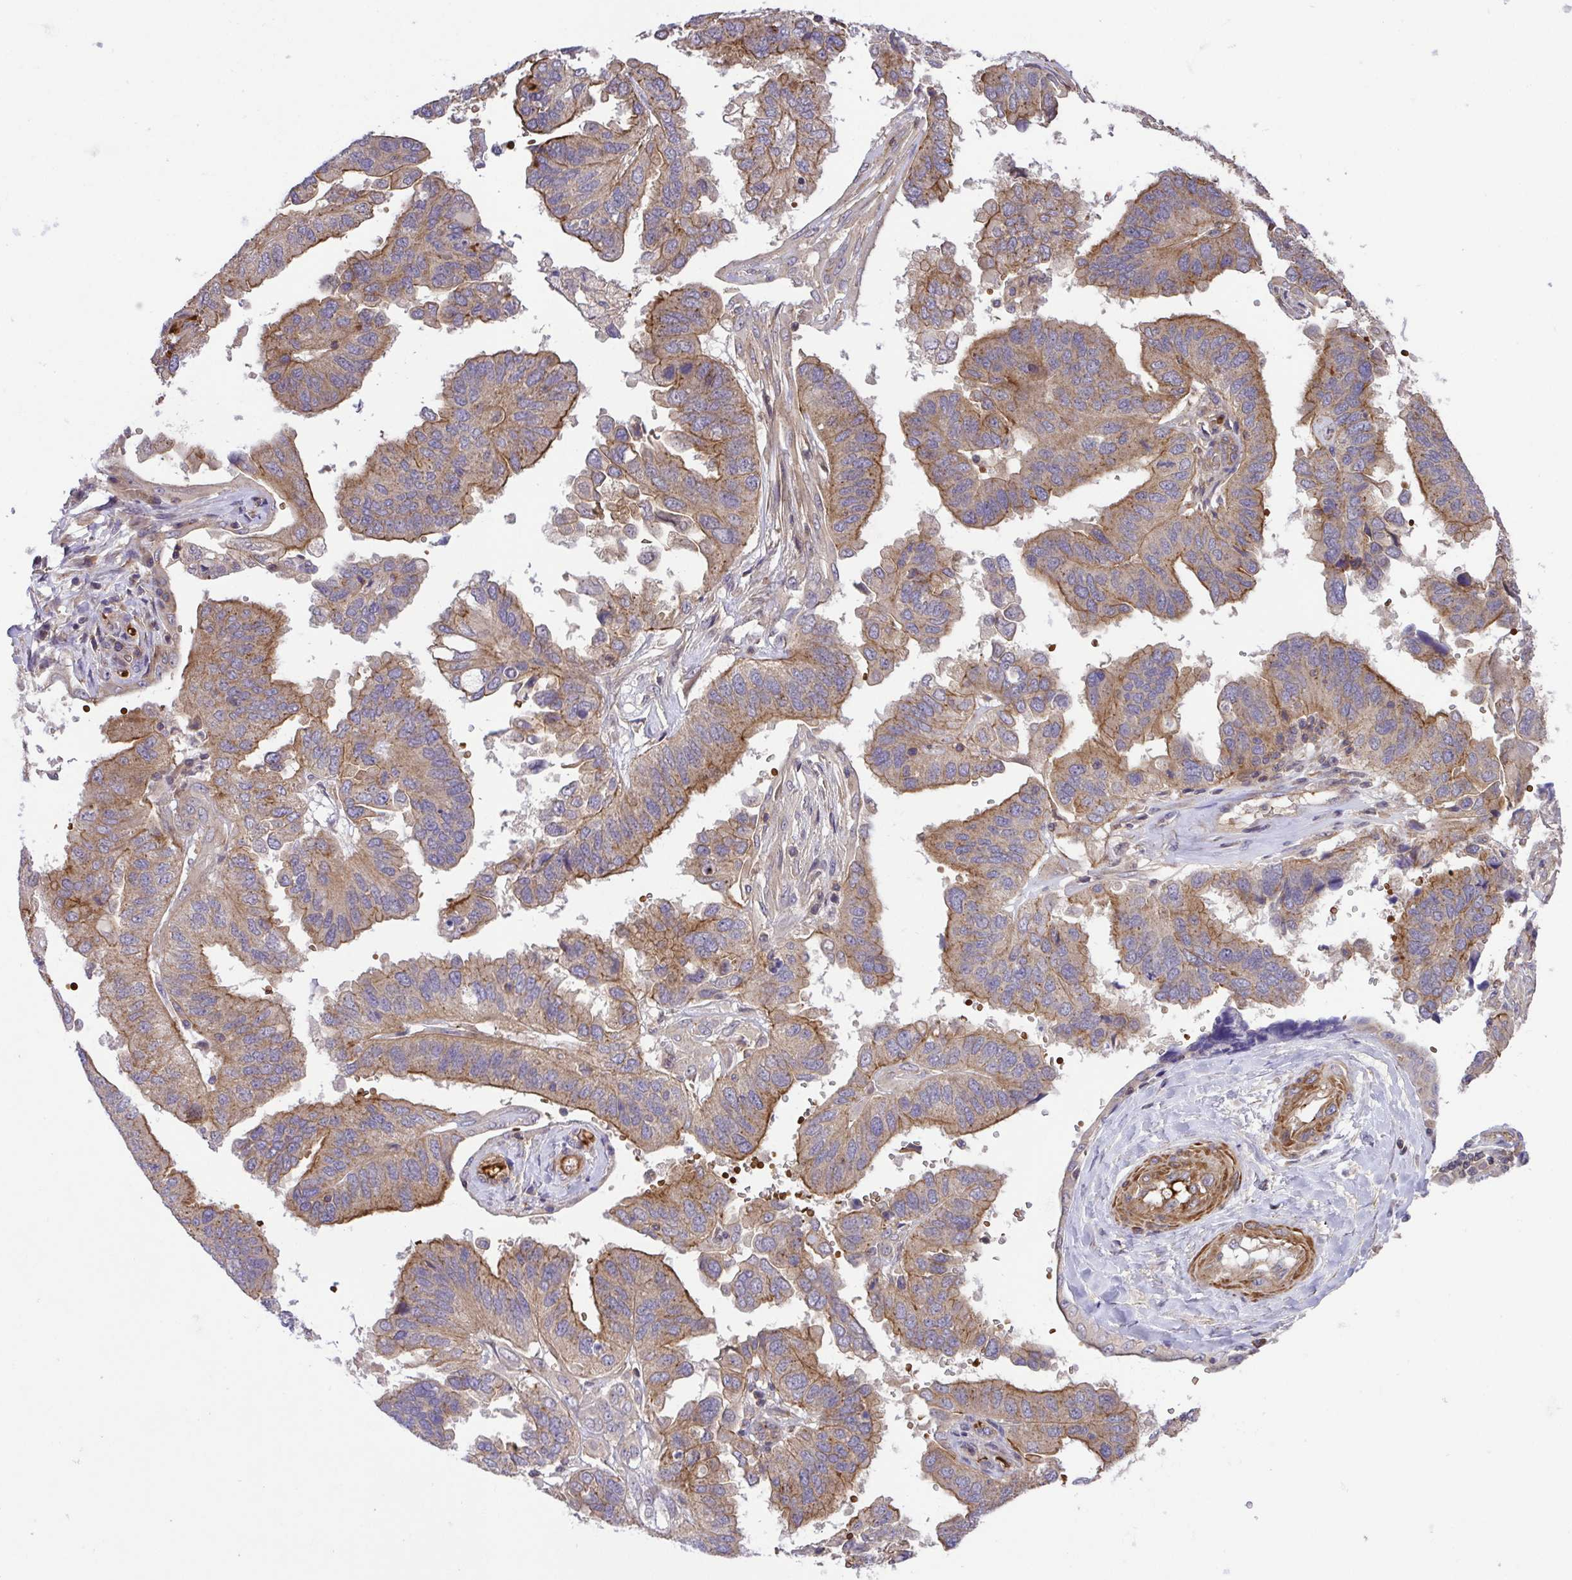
{"staining": {"intensity": "moderate", "quantity": "25%-75%", "location": "cytoplasmic/membranous"}, "tissue": "ovarian cancer", "cell_type": "Tumor cells", "image_type": "cancer", "snomed": [{"axis": "morphology", "description": "Cystadenocarcinoma, serous, NOS"}, {"axis": "topography", "description": "Ovary"}], "caption": "Protein staining by immunohistochemistry displays moderate cytoplasmic/membranous staining in approximately 25%-75% of tumor cells in ovarian serous cystadenocarcinoma.", "gene": "IDE", "patient": {"sex": "female", "age": 79}}